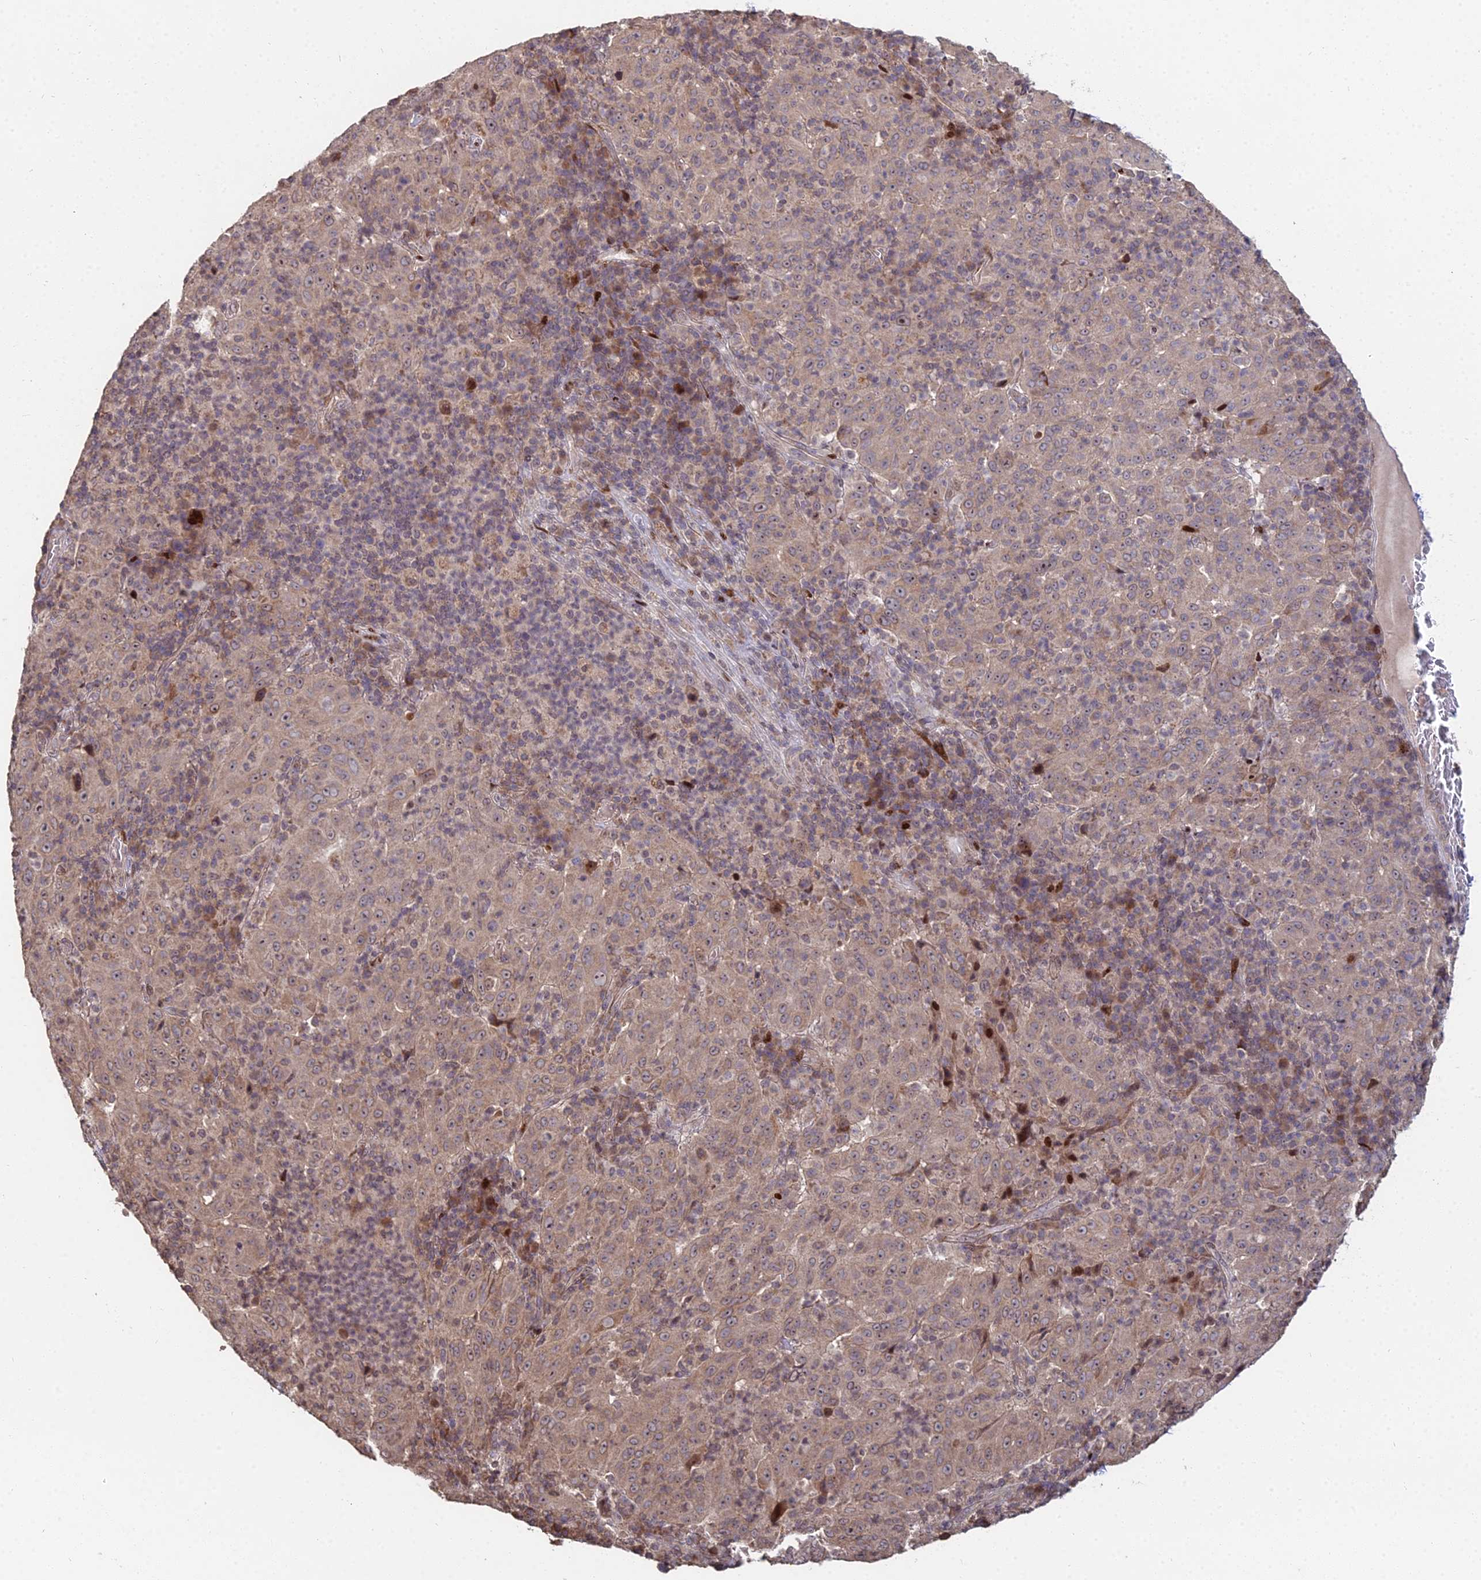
{"staining": {"intensity": "moderate", "quantity": ">75%", "location": "cytoplasmic/membranous"}, "tissue": "pancreatic cancer", "cell_type": "Tumor cells", "image_type": "cancer", "snomed": [{"axis": "morphology", "description": "Adenocarcinoma, NOS"}, {"axis": "topography", "description": "Pancreas"}], "caption": "DAB immunohistochemical staining of pancreatic cancer (adenocarcinoma) reveals moderate cytoplasmic/membranous protein positivity in approximately >75% of tumor cells.", "gene": "RBMS2", "patient": {"sex": "male", "age": 63}}